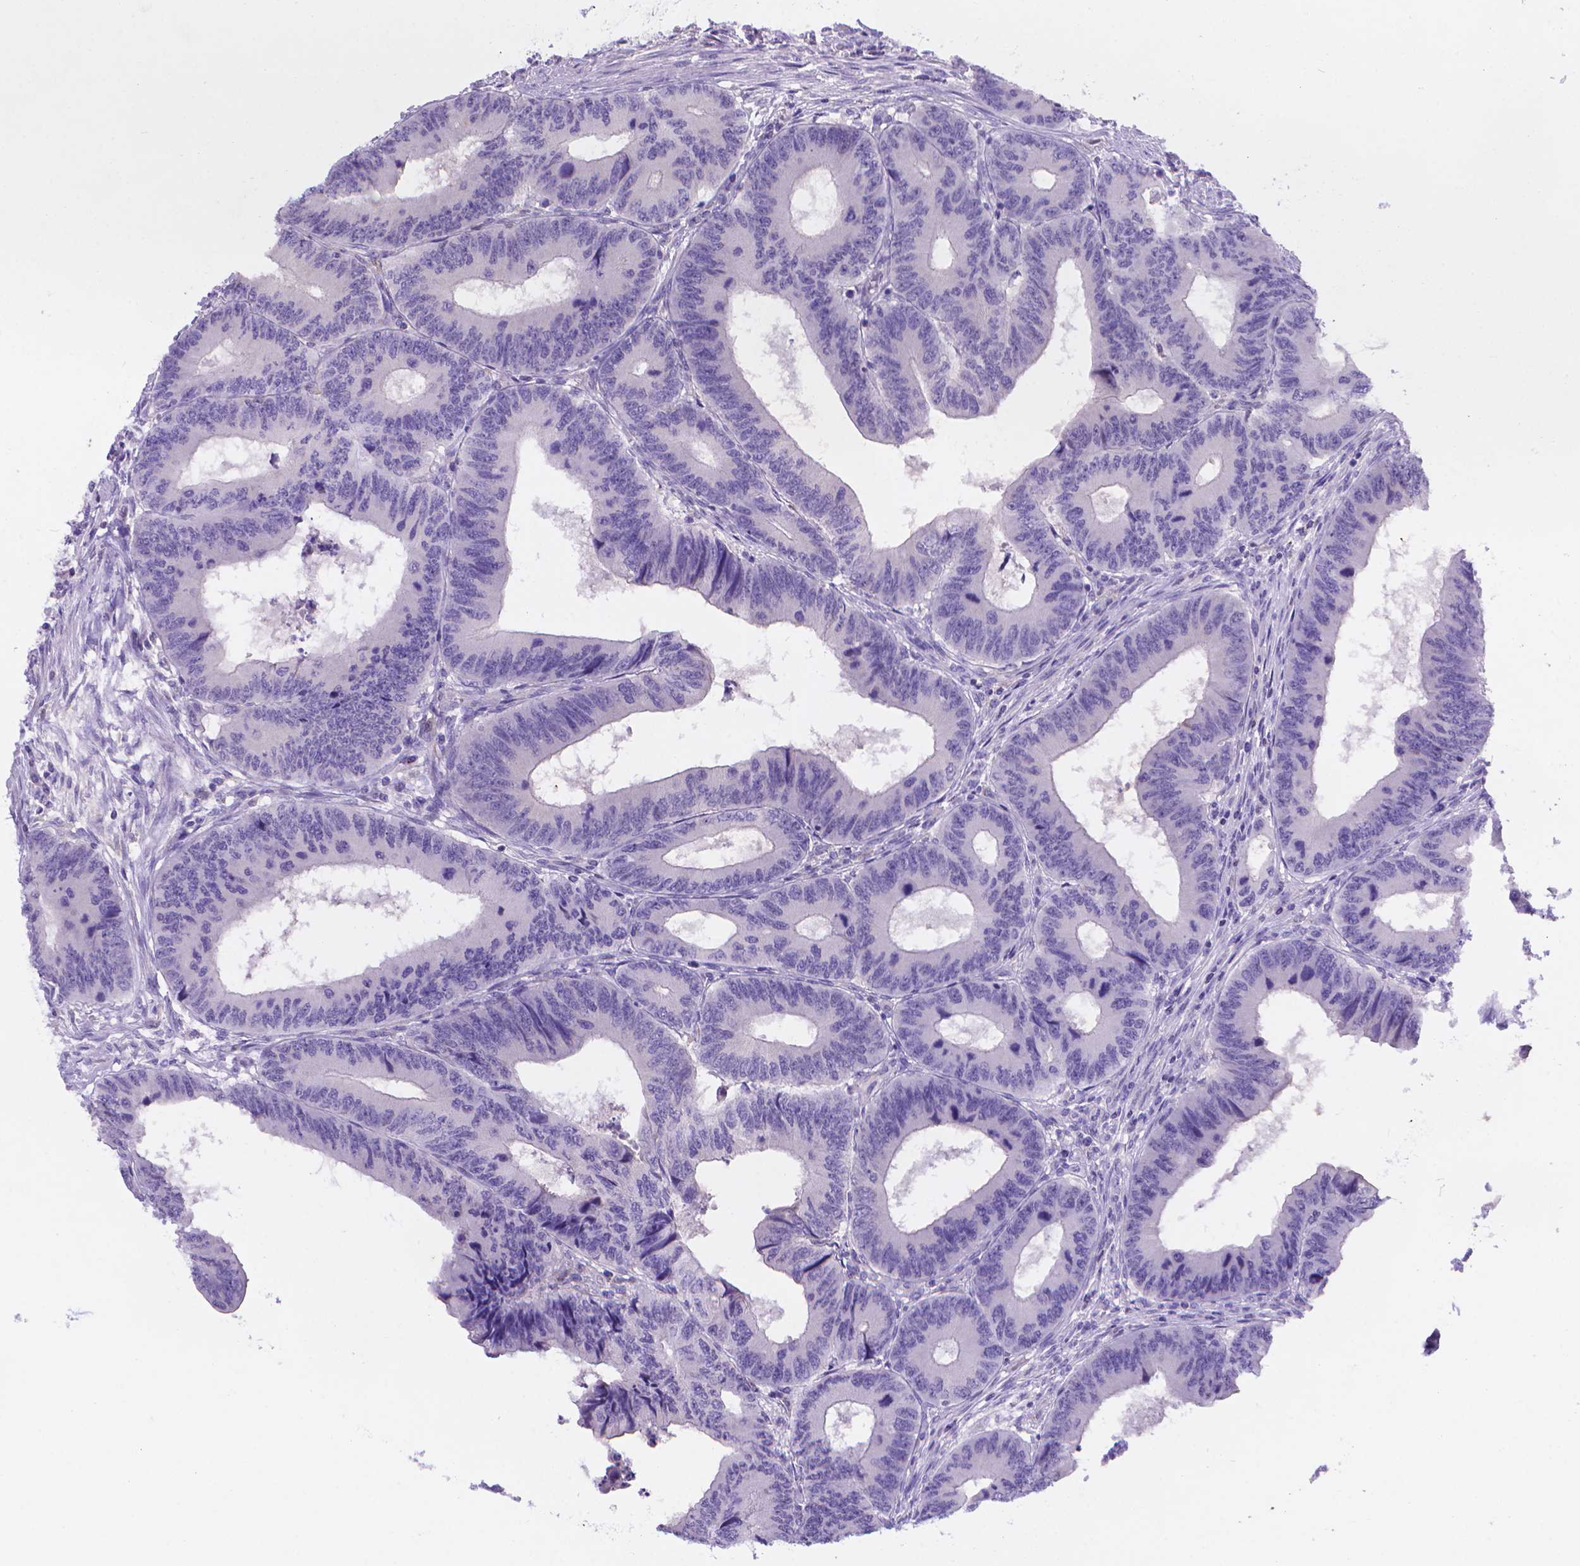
{"staining": {"intensity": "negative", "quantity": "none", "location": "none"}, "tissue": "colorectal cancer", "cell_type": "Tumor cells", "image_type": "cancer", "snomed": [{"axis": "morphology", "description": "Adenocarcinoma, NOS"}, {"axis": "topography", "description": "Colon"}], "caption": "IHC of adenocarcinoma (colorectal) displays no expression in tumor cells.", "gene": "FGD2", "patient": {"sex": "male", "age": 53}}